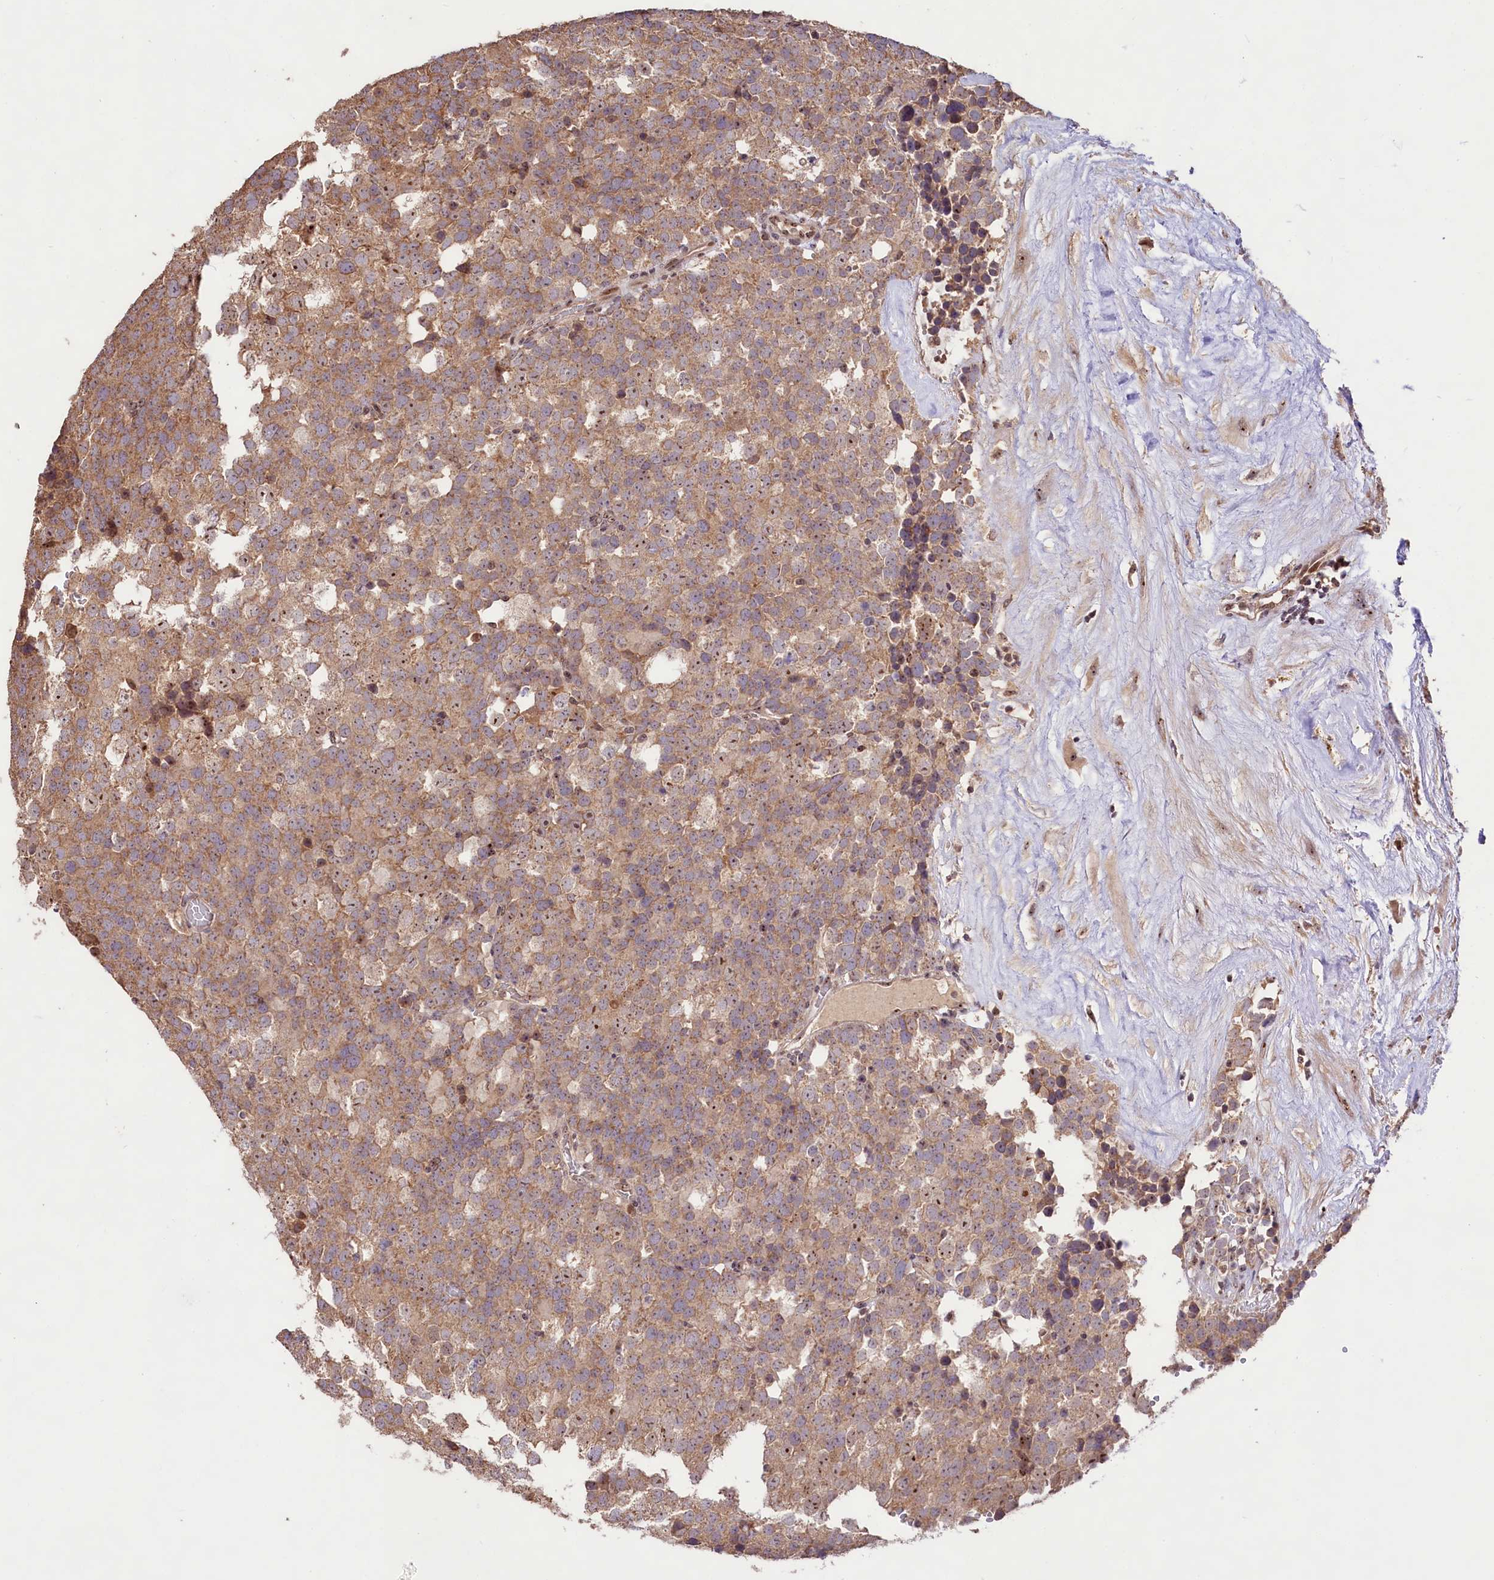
{"staining": {"intensity": "moderate", "quantity": ">75%", "location": "cytoplasmic/membranous,nuclear"}, "tissue": "testis cancer", "cell_type": "Tumor cells", "image_type": "cancer", "snomed": [{"axis": "morphology", "description": "Seminoma, NOS"}, {"axis": "topography", "description": "Testis"}], "caption": "An IHC histopathology image of neoplastic tissue is shown. Protein staining in brown highlights moderate cytoplasmic/membranous and nuclear positivity in seminoma (testis) within tumor cells.", "gene": "RRP8", "patient": {"sex": "male", "age": 71}}